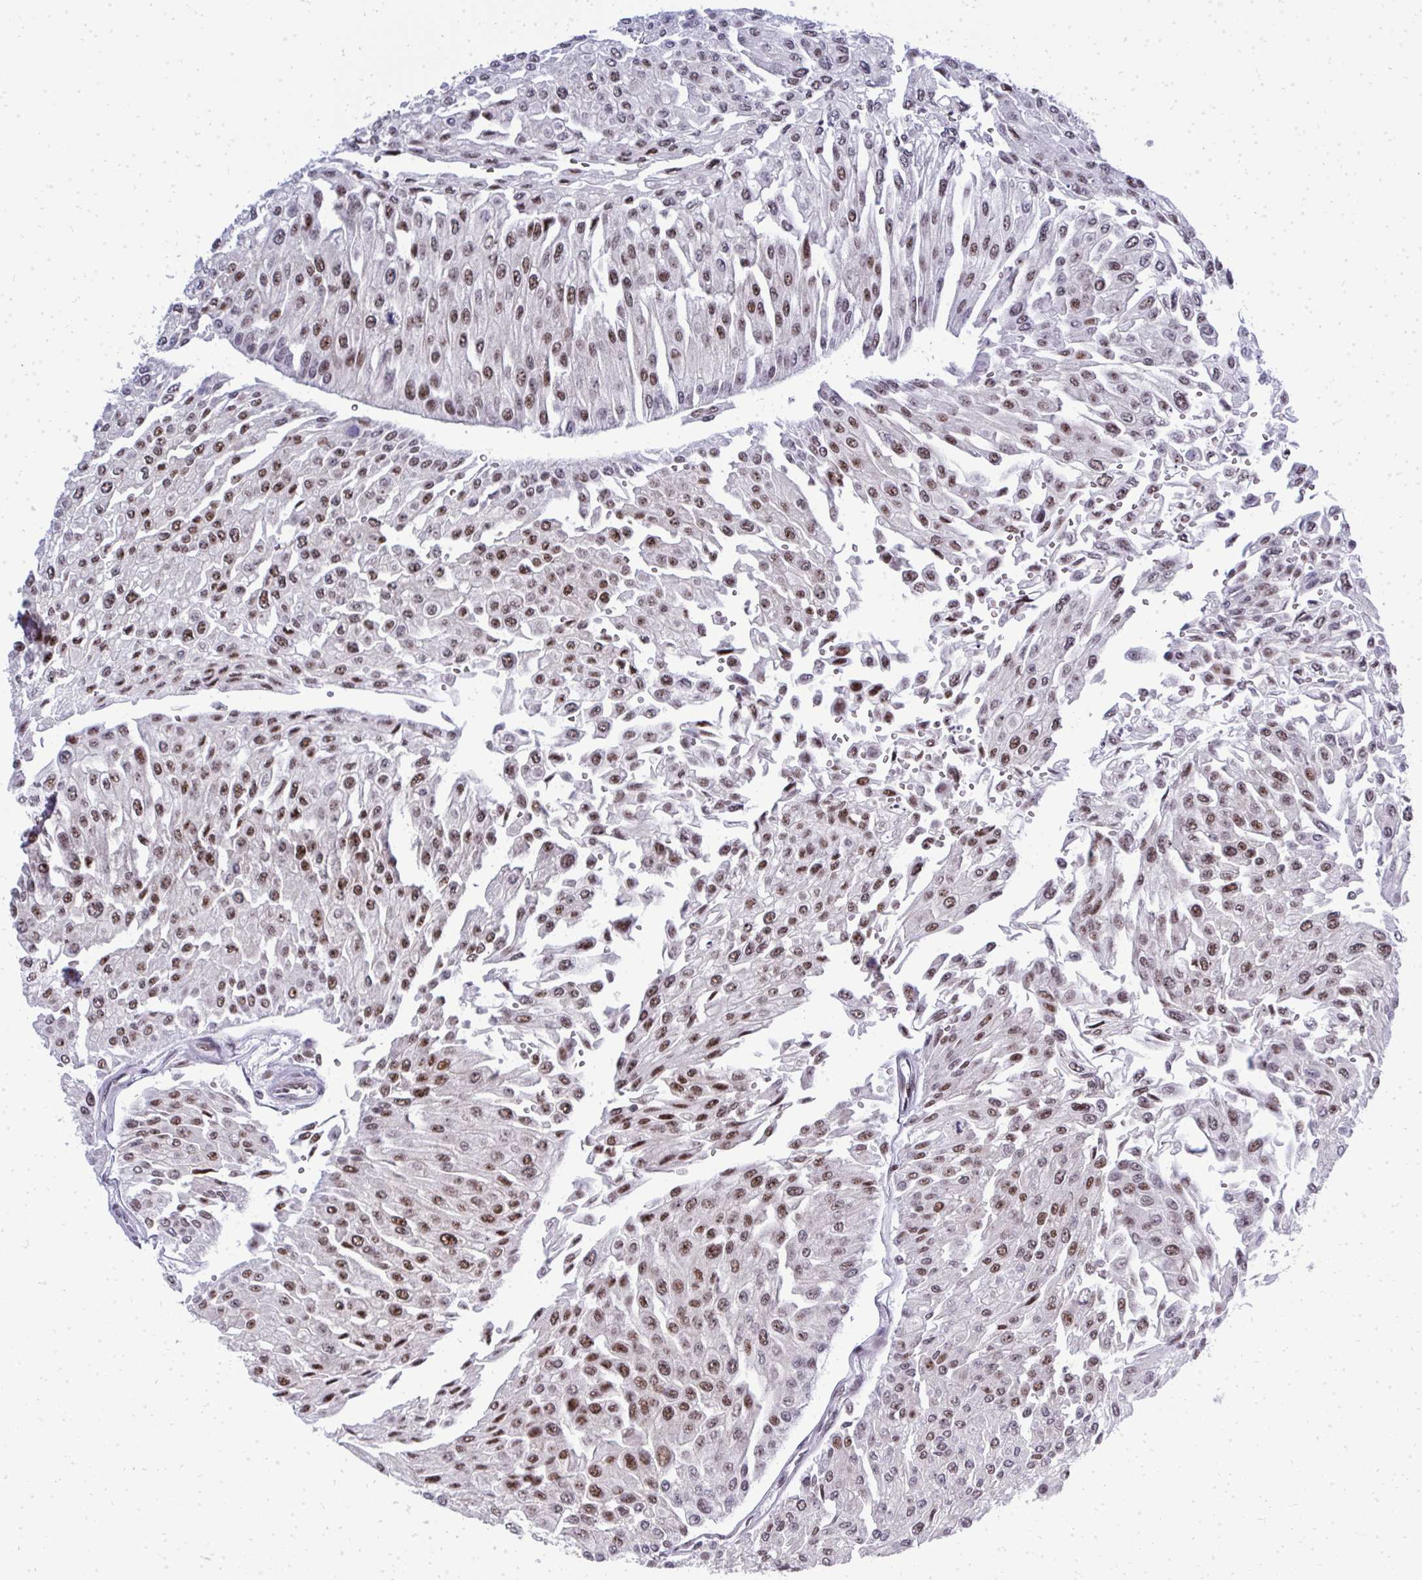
{"staining": {"intensity": "moderate", "quantity": ">75%", "location": "nuclear"}, "tissue": "urothelial cancer", "cell_type": "Tumor cells", "image_type": "cancer", "snomed": [{"axis": "morphology", "description": "Urothelial carcinoma, NOS"}, {"axis": "topography", "description": "Urinary bladder"}], "caption": "Urothelial cancer was stained to show a protein in brown. There is medium levels of moderate nuclear staining in approximately >75% of tumor cells.", "gene": "SIRT7", "patient": {"sex": "male", "age": 67}}